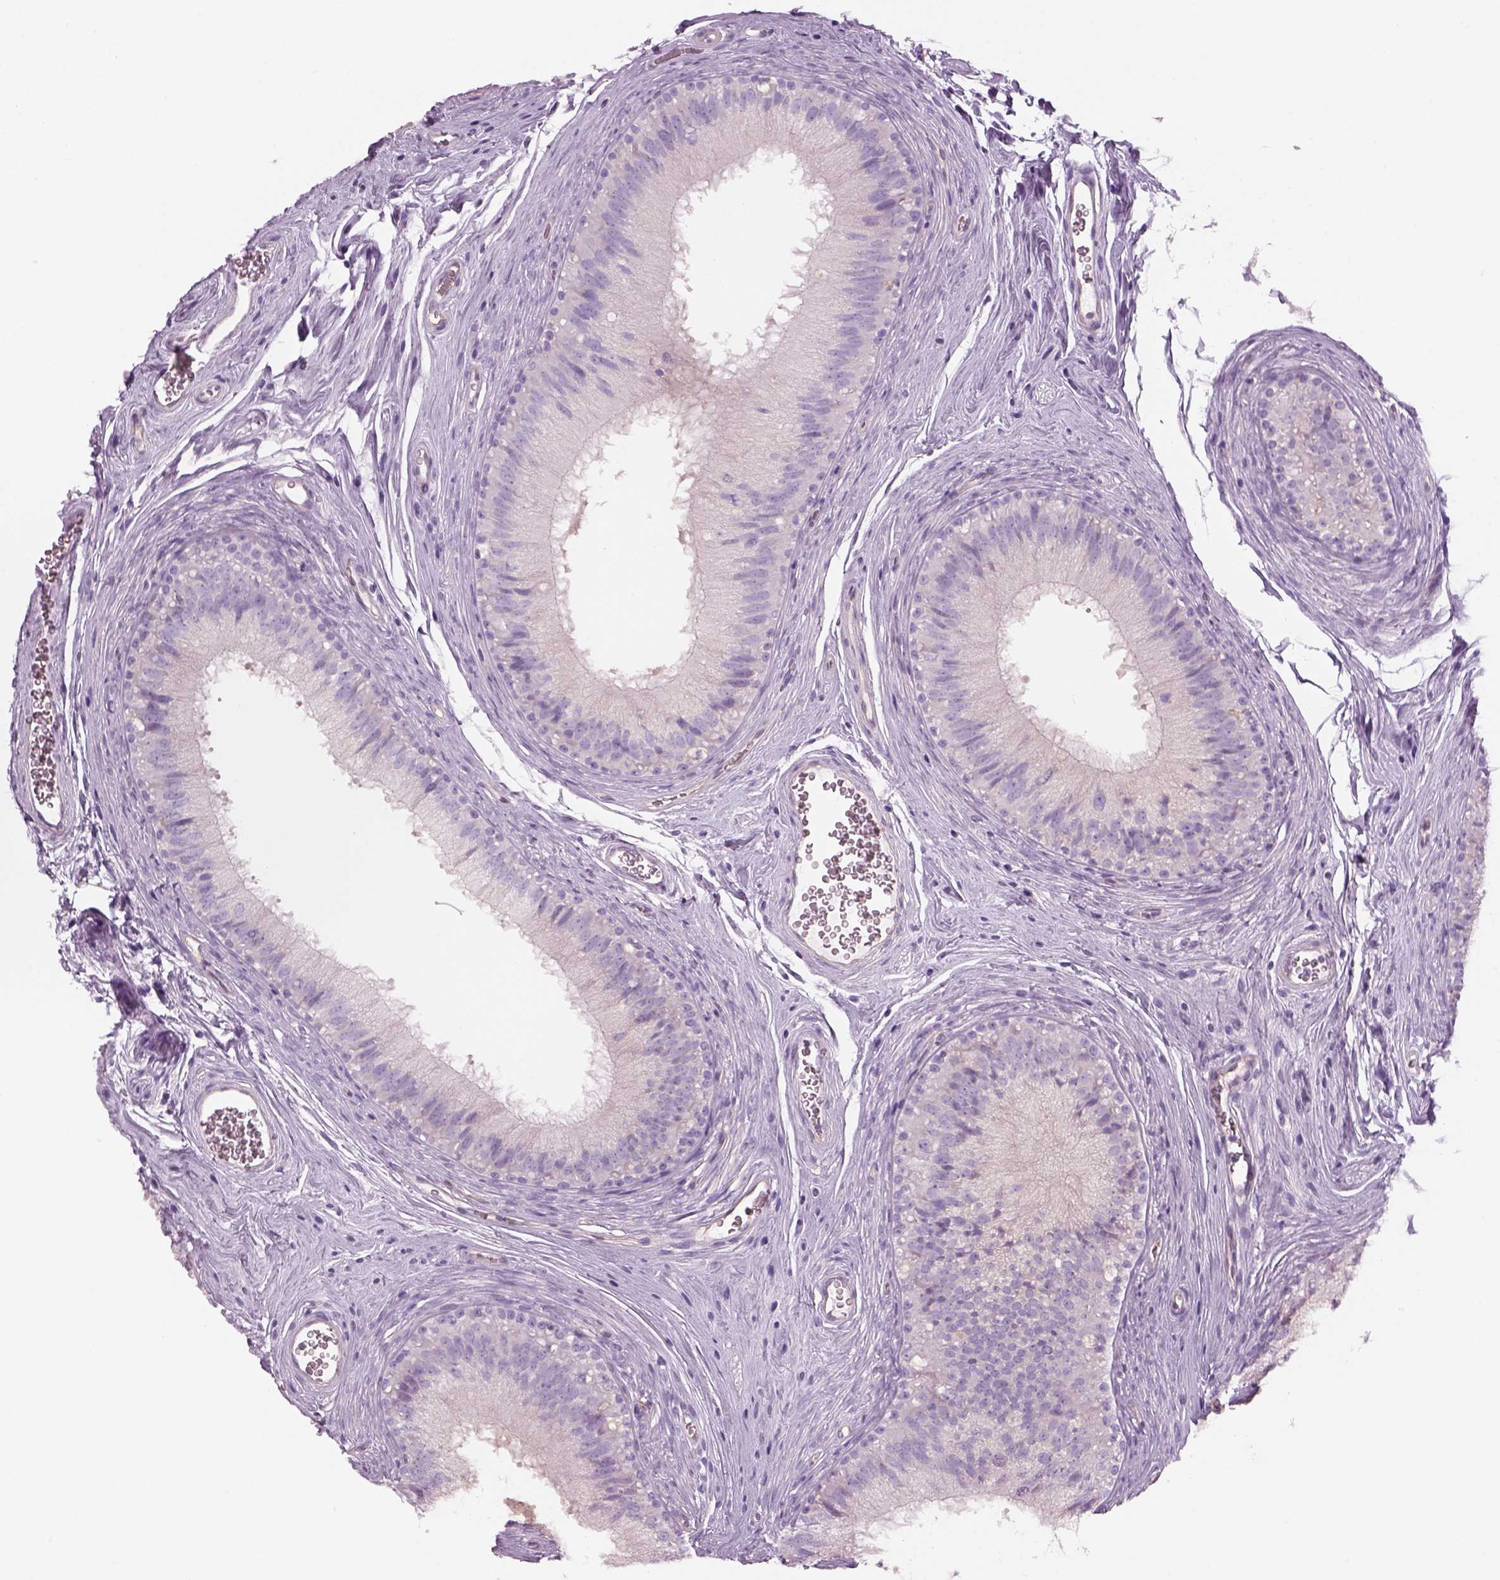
{"staining": {"intensity": "negative", "quantity": "none", "location": "none"}, "tissue": "epididymis", "cell_type": "Glandular cells", "image_type": "normal", "snomed": [{"axis": "morphology", "description": "Normal tissue, NOS"}, {"axis": "topography", "description": "Epididymis"}], "caption": "Histopathology image shows no significant protein expression in glandular cells of unremarkable epididymis.", "gene": "SLC1A7", "patient": {"sex": "male", "age": 37}}